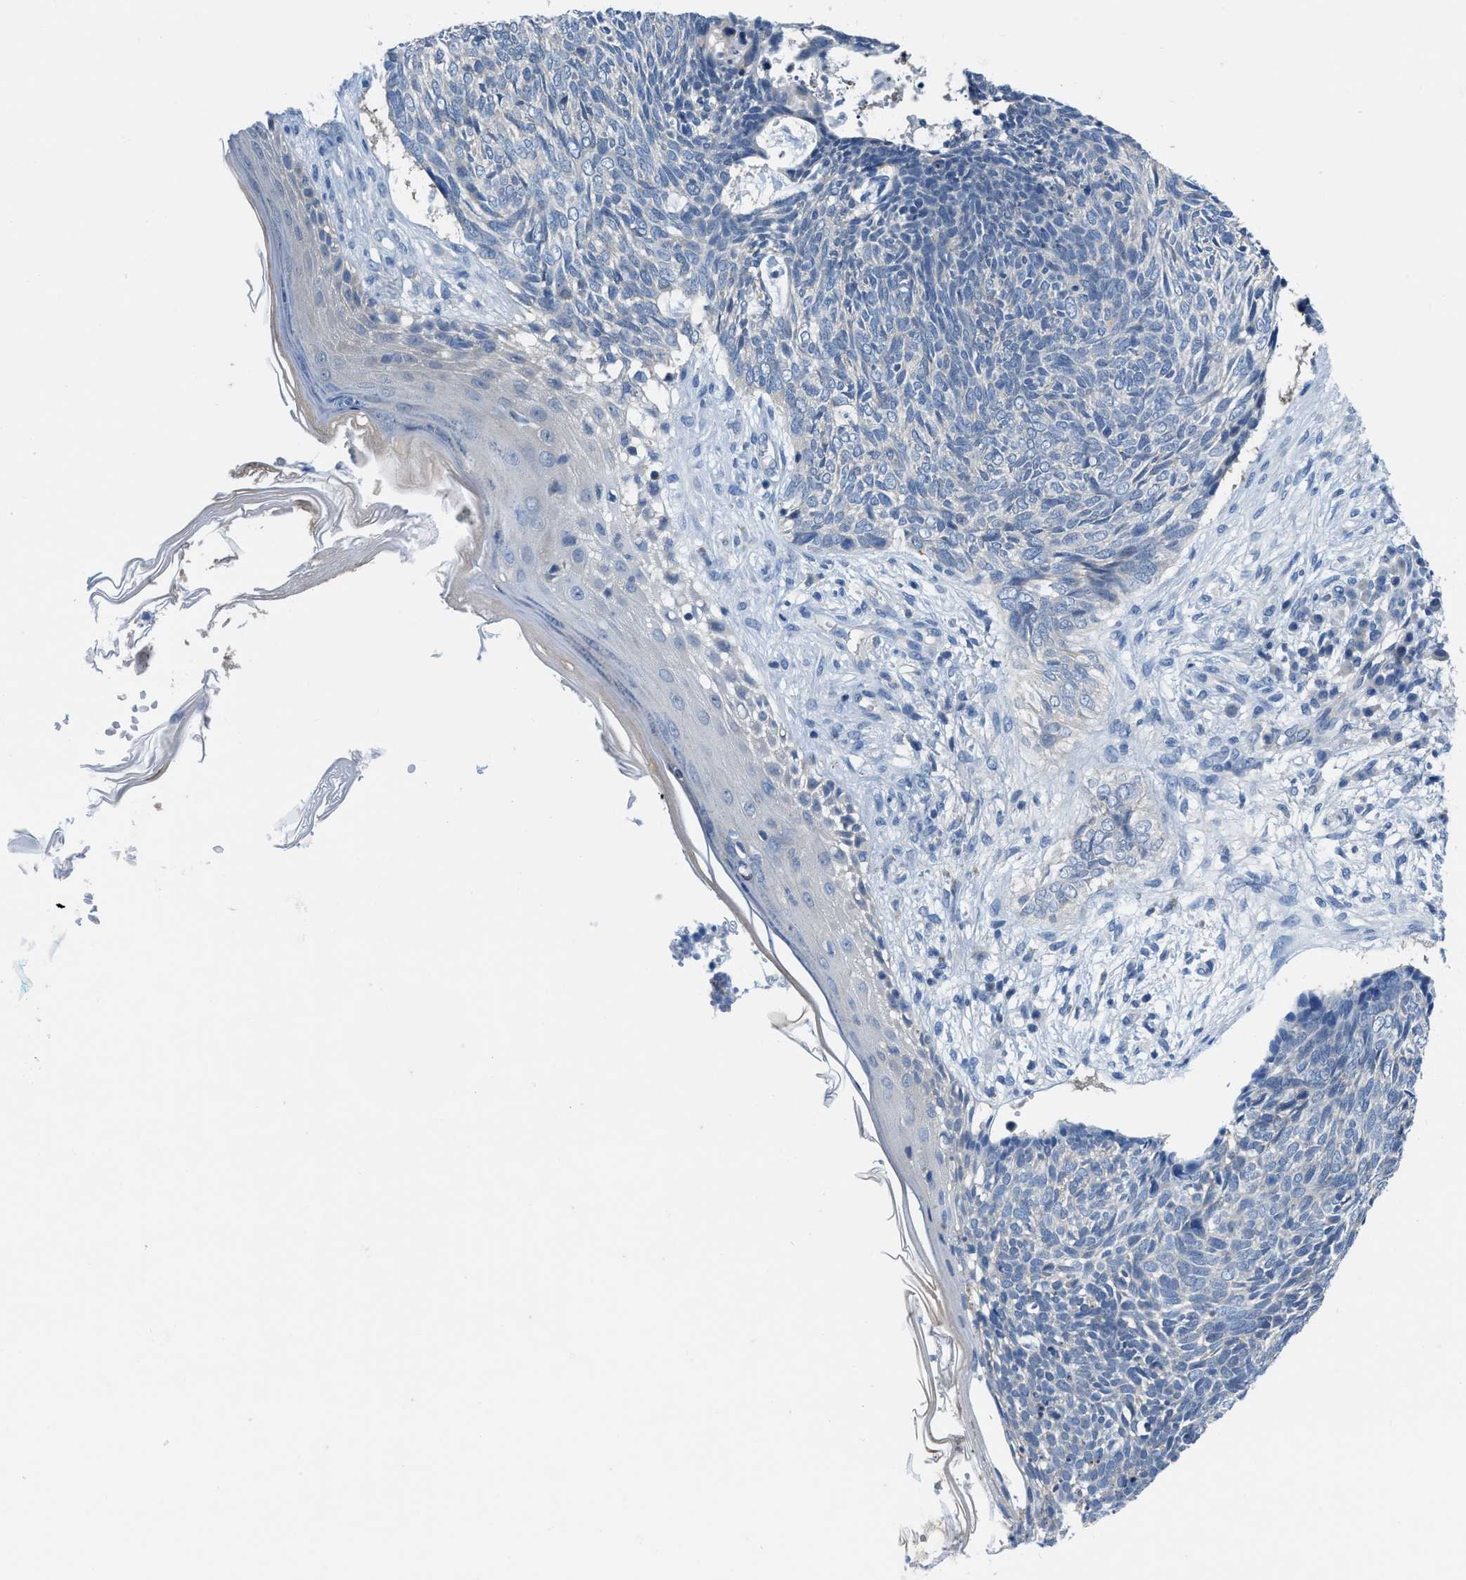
{"staining": {"intensity": "negative", "quantity": "none", "location": "none"}, "tissue": "skin cancer", "cell_type": "Tumor cells", "image_type": "cancer", "snomed": [{"axis": "morphology", "description": "Basal cell carcinoma"}, {"axis": "topography", "description": "Skin"}], "caption": "Tumor cells are negative for brown protein staining in skin cancer (basal cell carcinoma).", "gene": "NUDT5", "patient": {"sex": "female", "age": 84}}